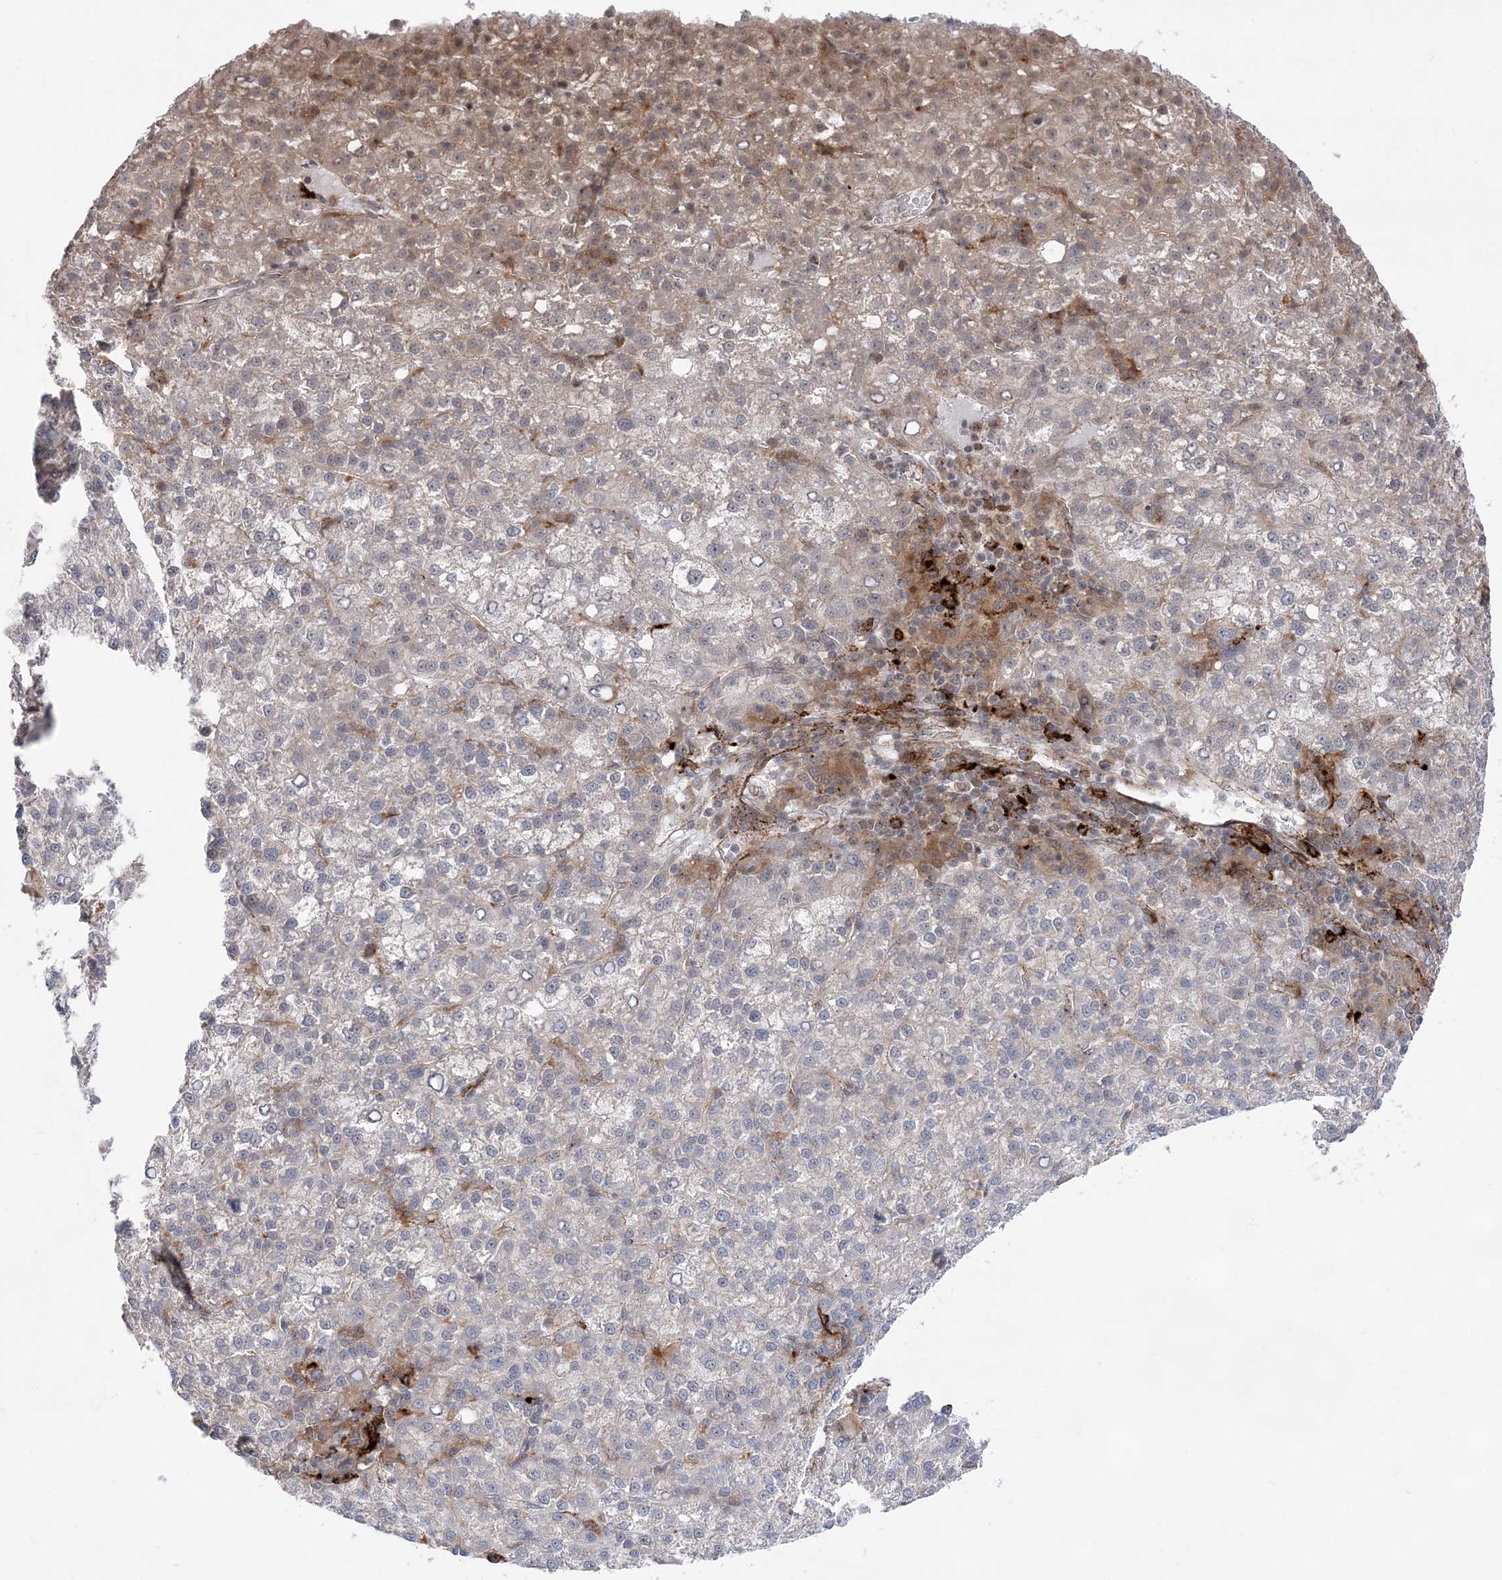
{"staining": {"intensity": "weak", "quantity": "<25%", "location": "cytoplasmic/membranous"}, "tissue": "liver cancer", "cell_type": "Tumor cells", "image_type": "cancer", "snomed": [{"axis": "morphology", "description": "Carcinoma, Hepatocellular, NOS"}, {"axis": "topography", "description": "Liver"}], "caption": "This photomicrograph is of liver cancer (hepatocellular carcinoma) stained with immunohistochemistry (IHC) to label a protein in brown with the nuclei are counter-stained blue. There is no positivity in tumor cells.", "gene": "ANAPC15", "patient": {"sex": "female", "age": 58}}